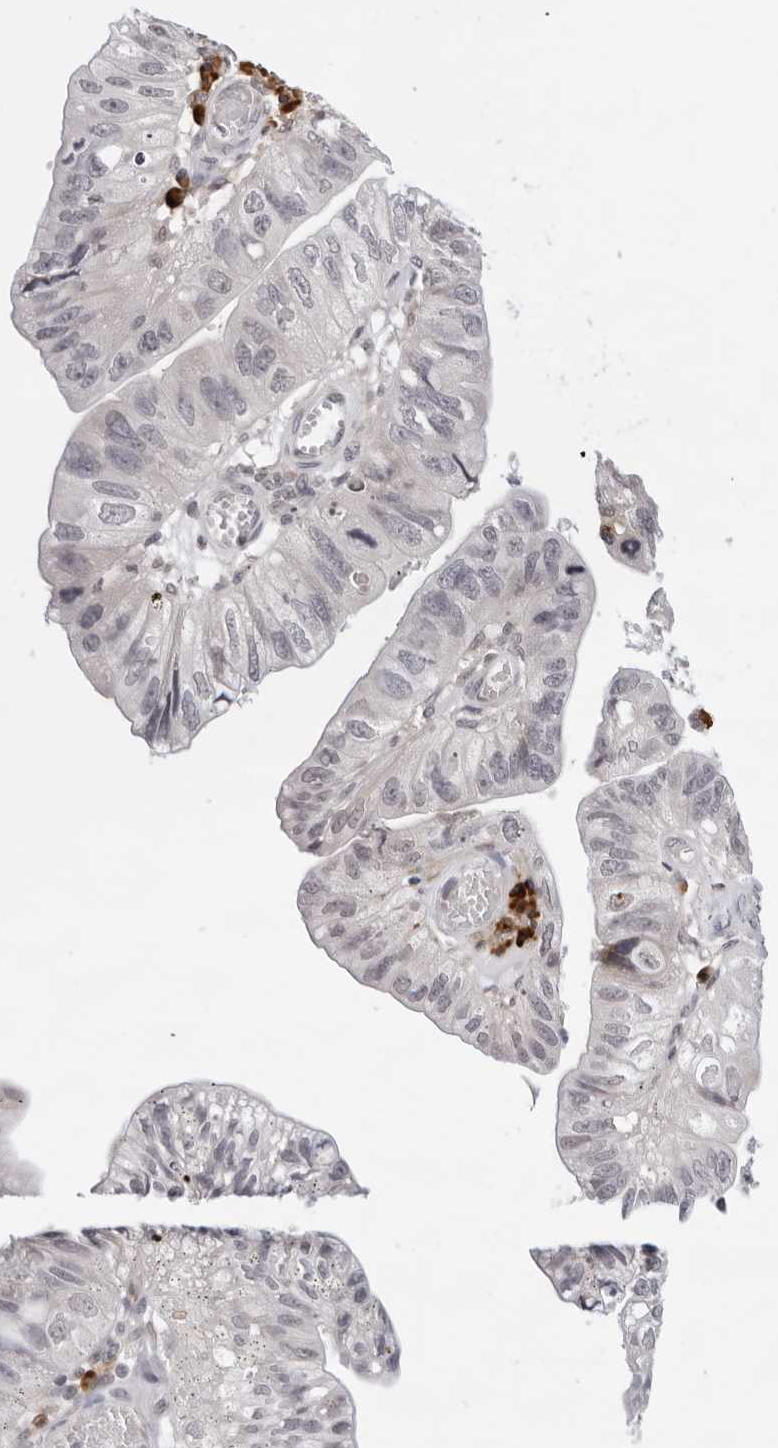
{"staining": {"intensity": "negative", "quantity": "none", "location": "none"}, "tissue": "stomach cancer", "cell_type": "Tumor cells", "image_type": "cancer", "snomed": [{"axis": "morphology", "description": "Adenocarcinoma, NOS"}, {"axis": "topography", "description": "Stomach"}], "caption": "Immunohistochemistry (IHC) micrograph of human stomach cancer stained for a protein (brown), which reveals no staining in tumor cells.", "gene": "IL17RA", "patient": {"sex": "male", "age": 59}}